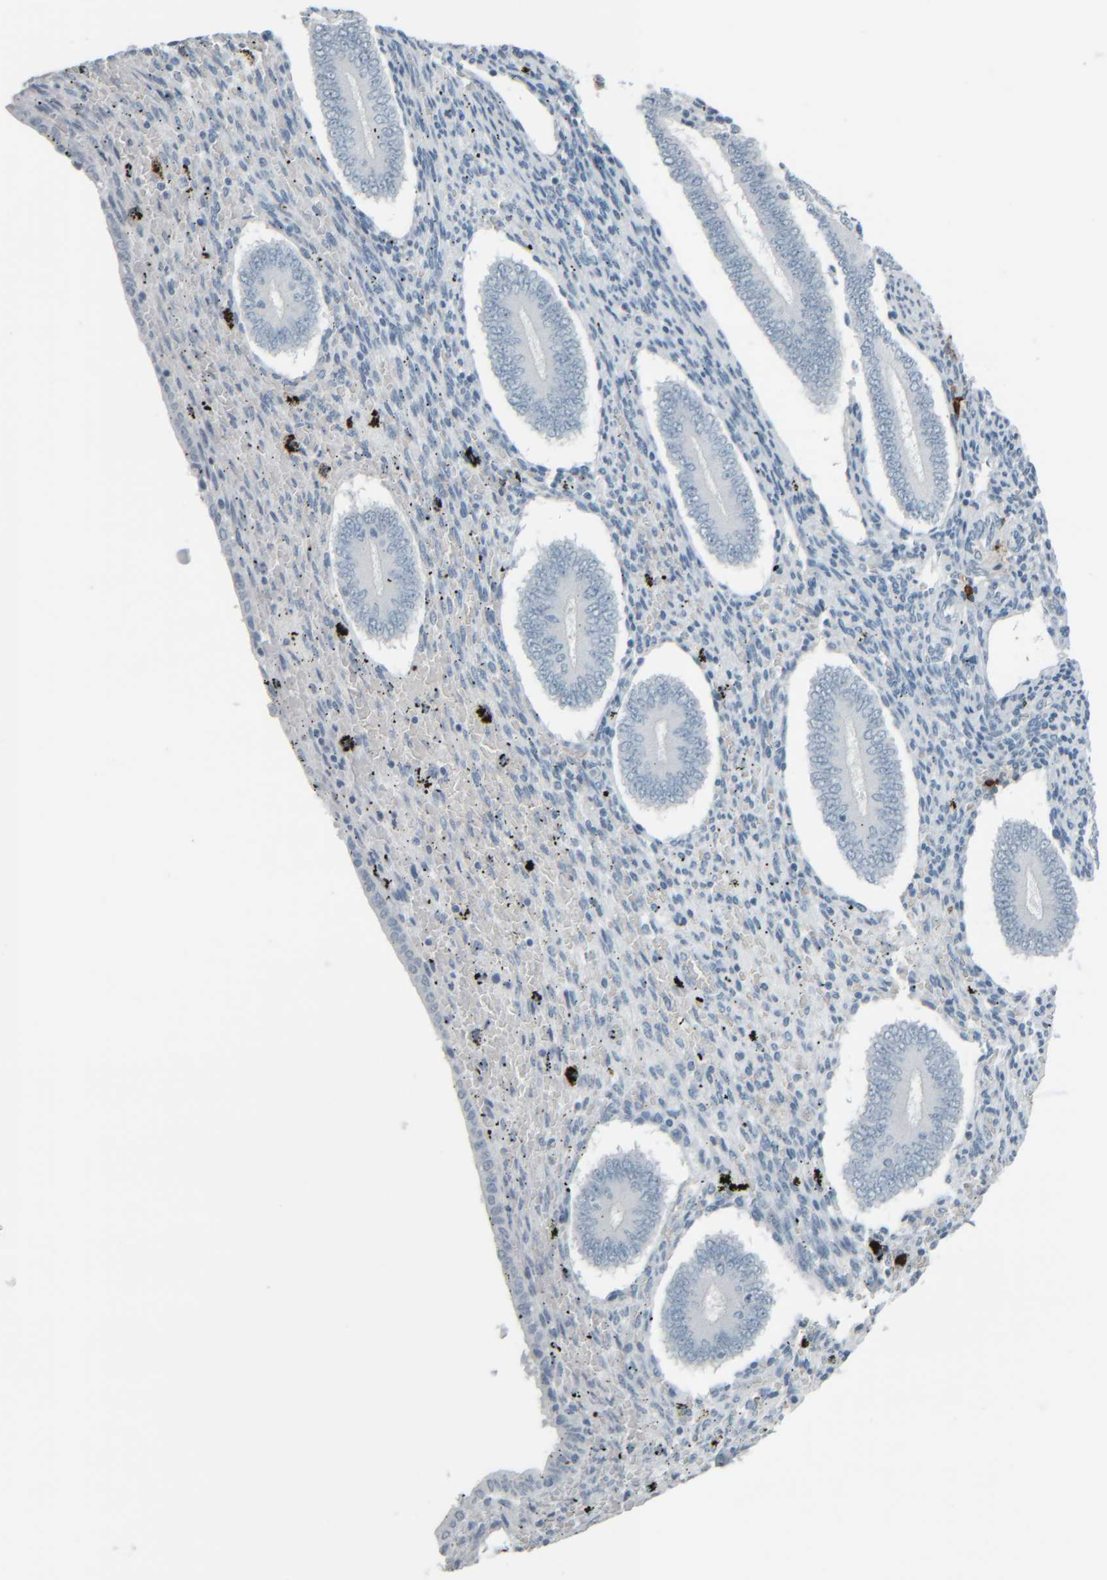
{"staining": {"intensity": "negative", "quantity": "none", "location": "none"}, "tissue": "endometrium", "cell_type": "Cells in endometrial stroma", "image_type": "normal", "snomed": [{"axis": "morphology", "description": "Normal tissue, NOS"}, {"axis": "topography", "description": "Endometrium"}], "caption": "A high-resolution image shows immunohistochemistry (IHC) staining of normal endometrium, which shows no significant staining in cells in endometrial stroma.", "gene": "TPSAB1", "patient": {"sex": "female", "age": 42}}